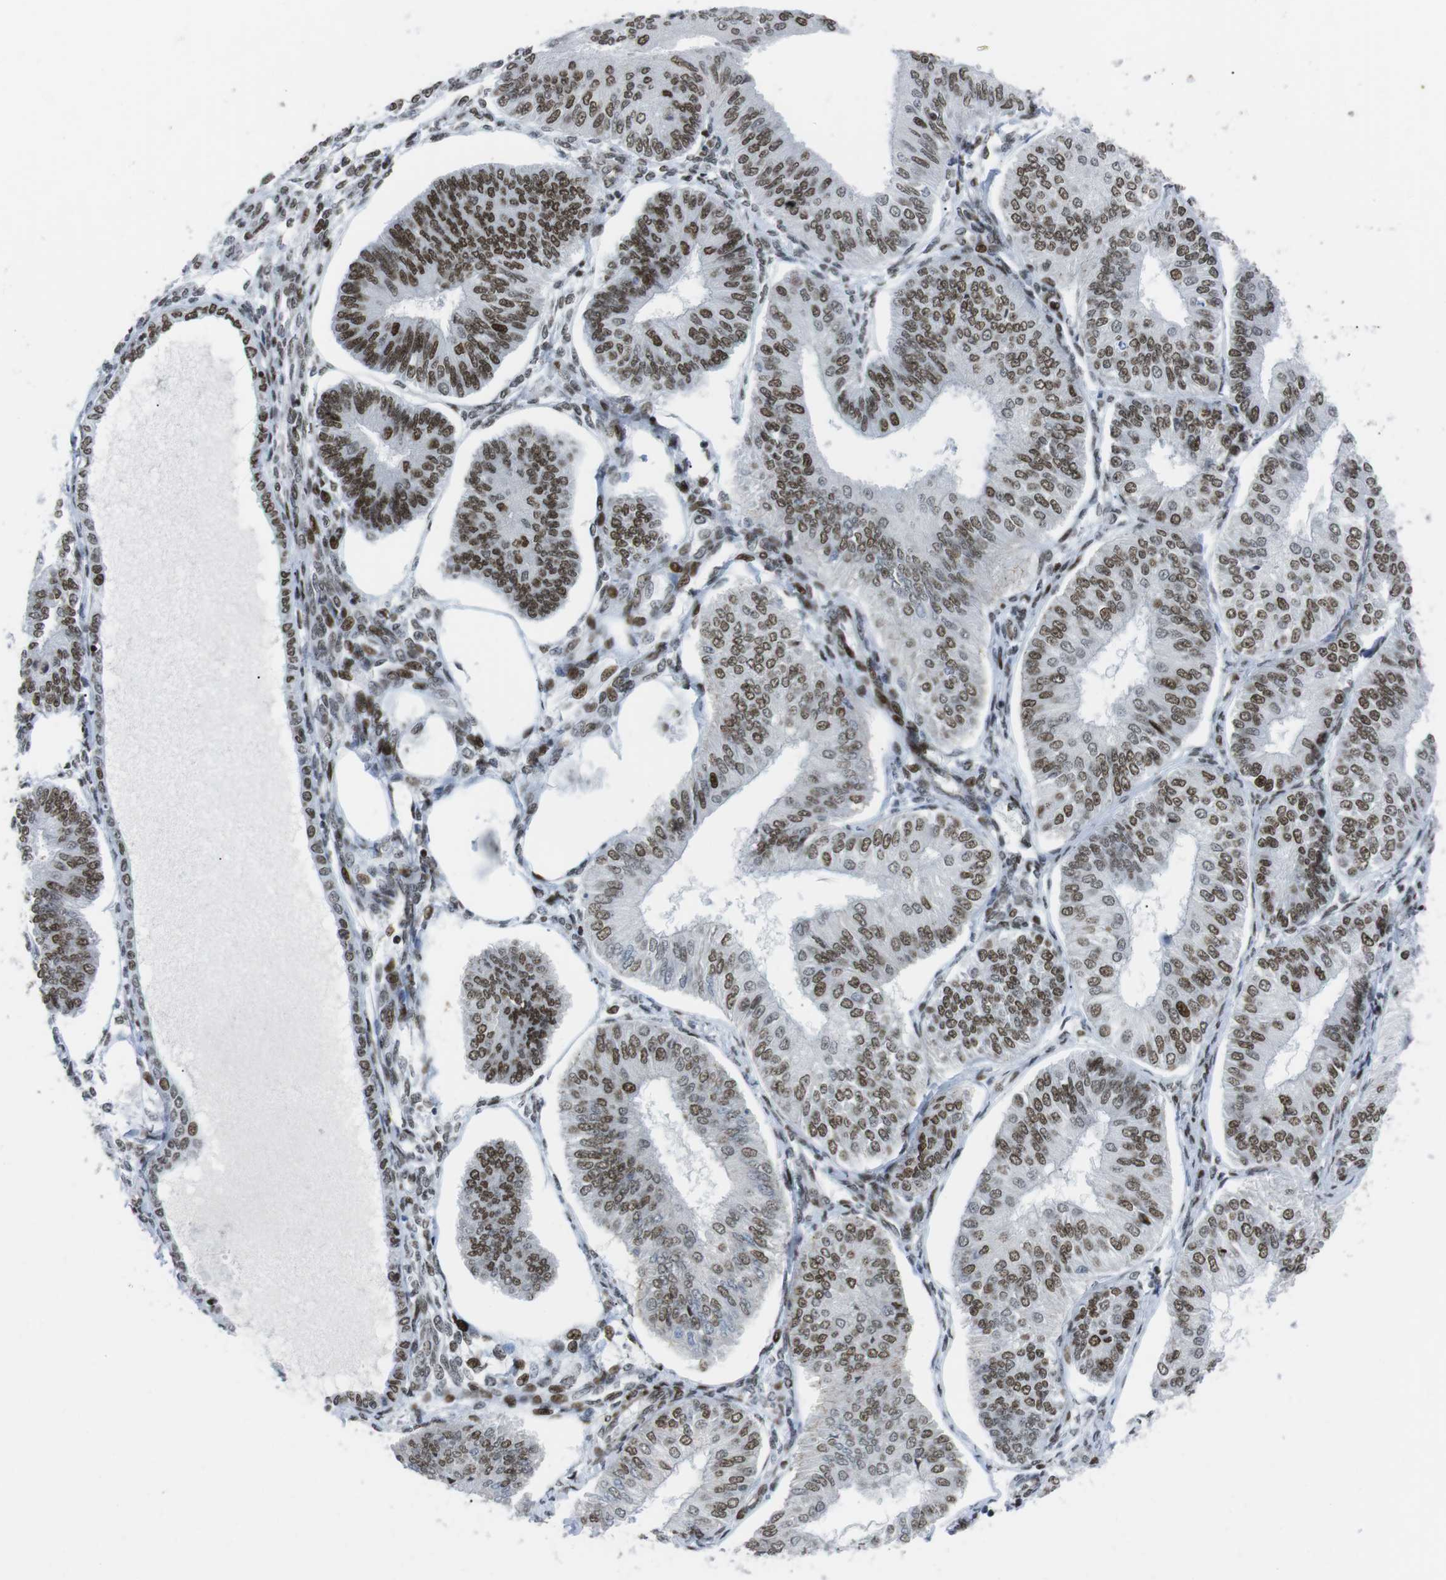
{"staining": {"intensity": "moderate", "quantity": "25%-75%", "location": "nuclear"}, "tissue": "endometrial cancer", "cell_type": "Tumor cells", "image_type": "cancer", "snomed": [{"axis": "morphology", "description": "Adenocarcinoma, NOS"}, {"axis": "topography", "description": "Endometrium"}], "caption": "Protein expression analysis of endometrial adenocarcinoma reveals moderate nuclear expression in approximately 25%-75% of tumor cells. The staining was performed using DAB to visualize the protein expression in brown, while the nuclei were stained in blue with hematoxylin (Magnification: 20x).", "gene": "ARID1A", "patient": {"sex": "female", "age": 58}}